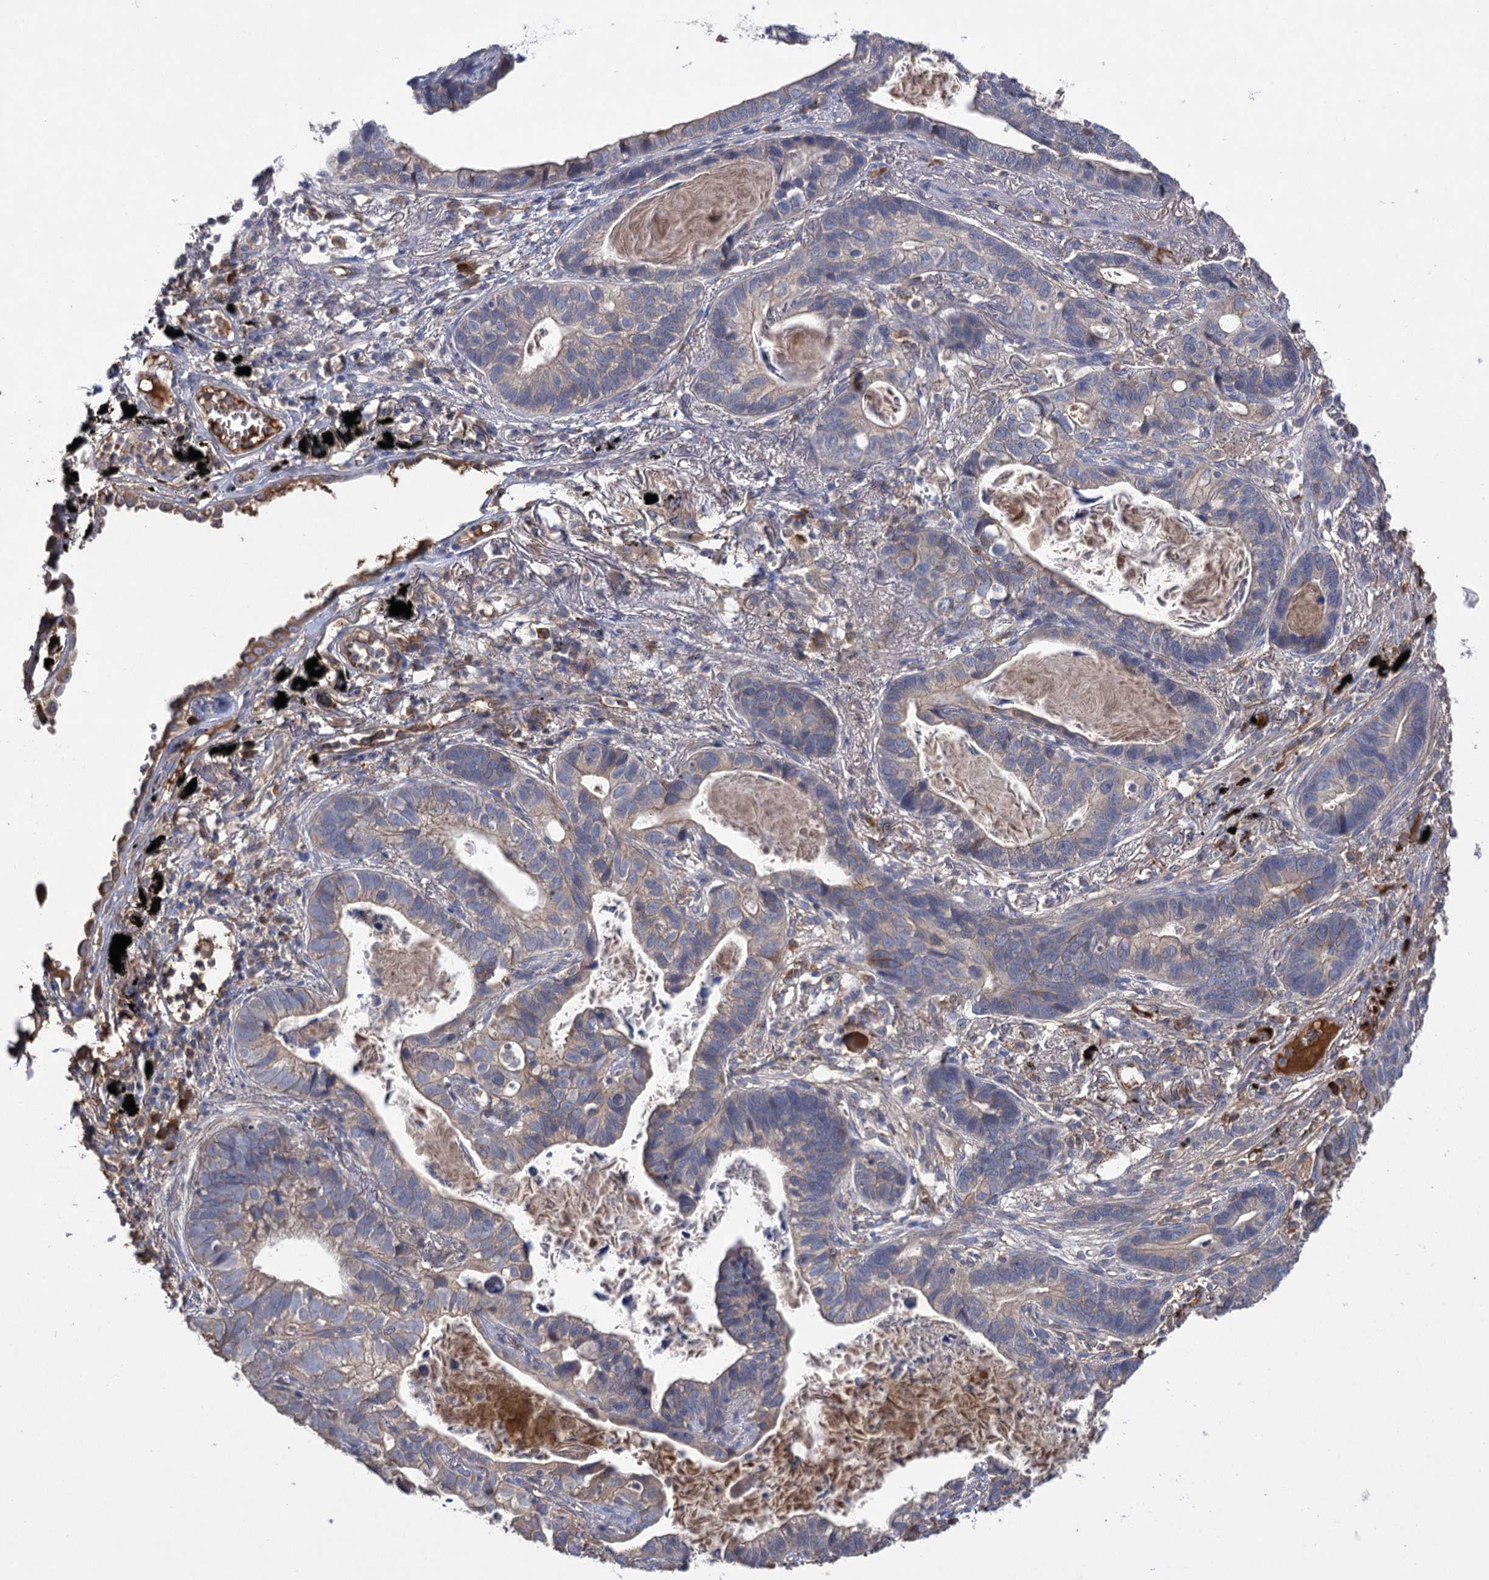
{"staining": {"intensity": "negative", "quantity": "none", "location": "none"}, "tissue": "lung cancer", "cell_type": "Tumor cells", "image_type": "cancer", "snomed": [{"axis": "morphology", "description": "Adenocarcinoma, NOS"}, {"axis": "topography", "description": "Lung"}], "caption": "A high-resolution histopathology image shows immunohistochemistry staining of lung adenocarcinoma, which demonstrates no significant expression in tumor cells.", "gene": "USP50", "patient": {"sex": "male", "age": 67}}